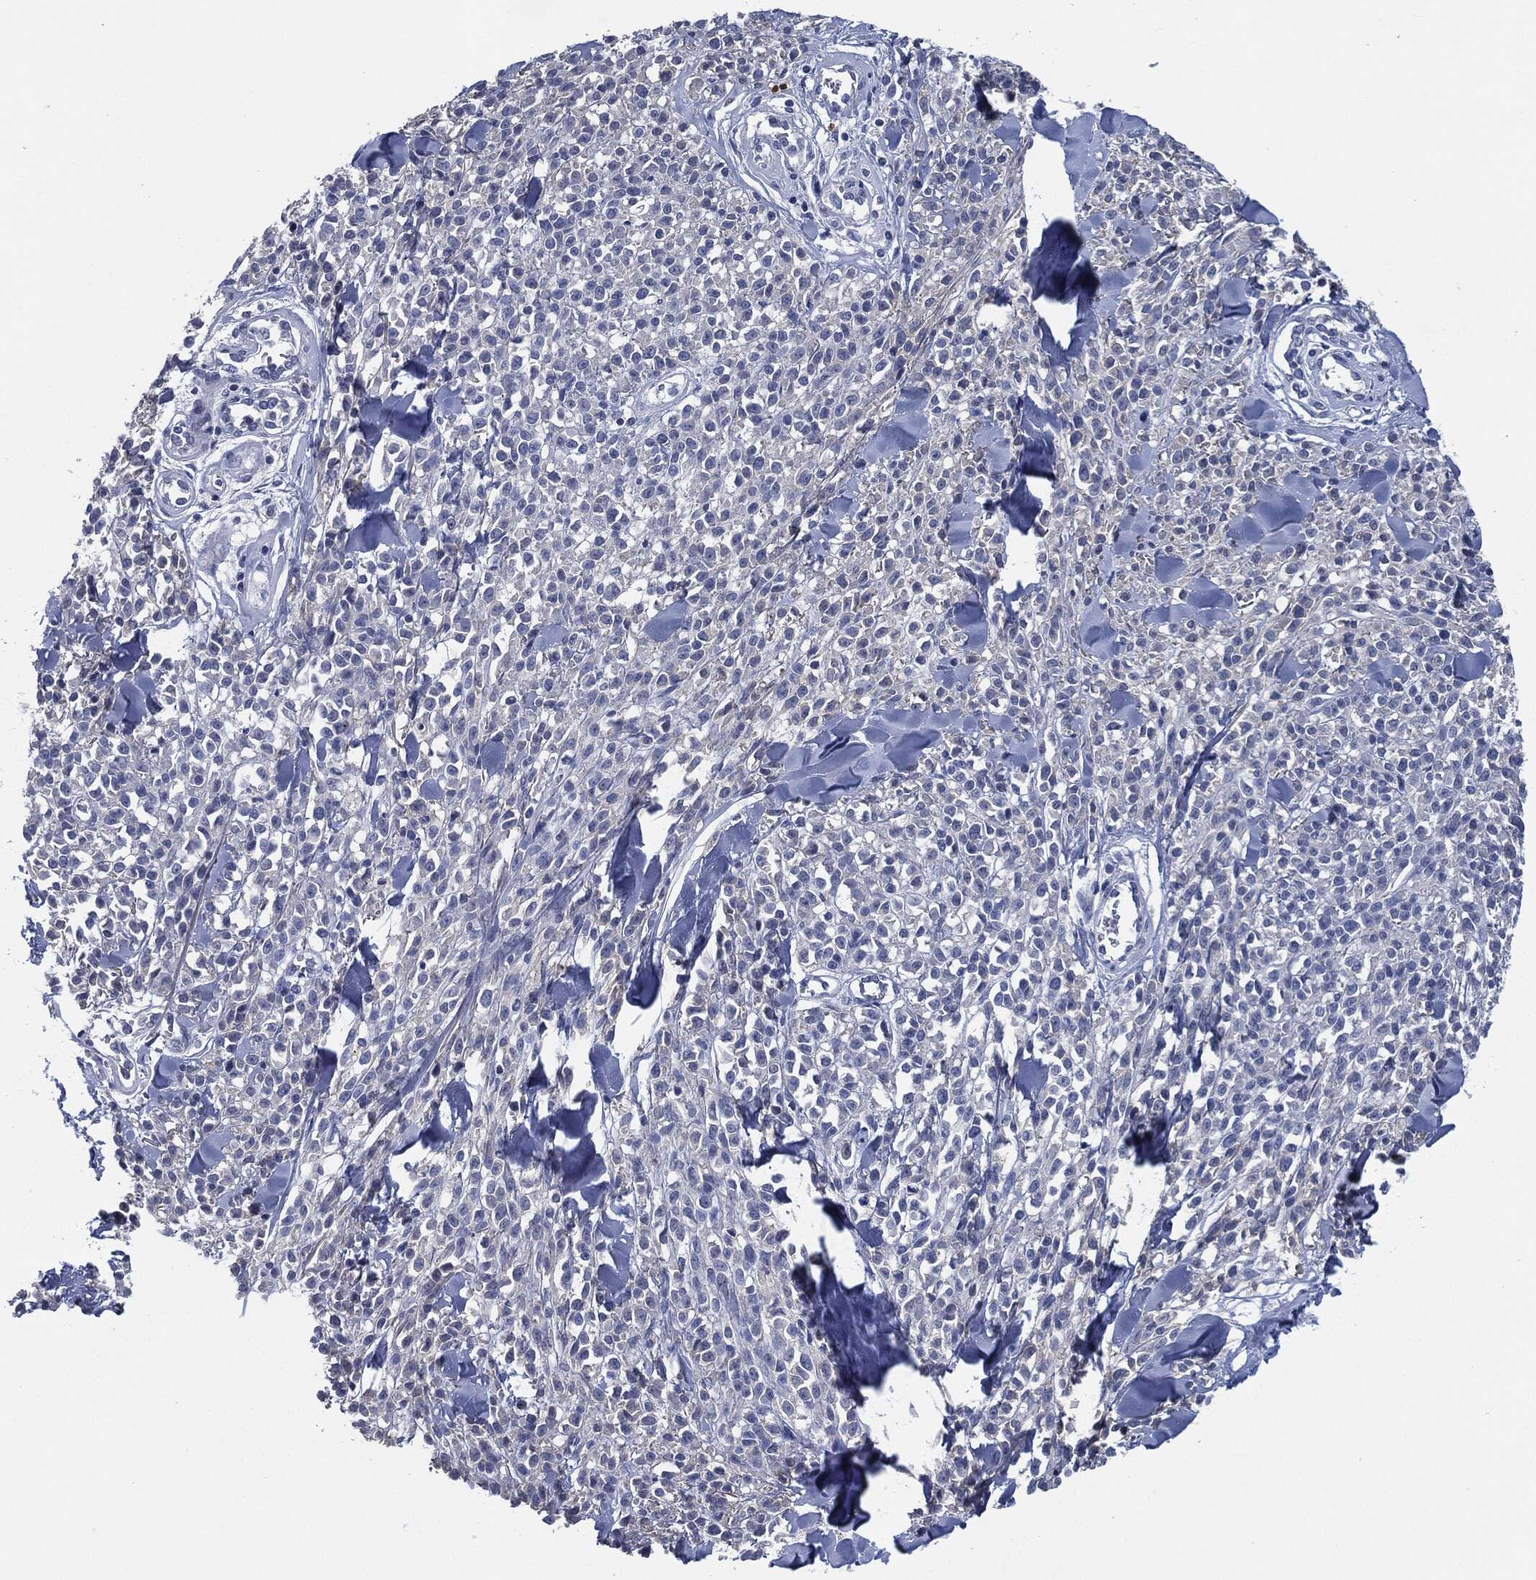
{"staining": {"intensity": "negative", "quantity": "none", "location": "none"}, "tissue": "melanoma", "cell_type": "Tumor cells", "image_type": "cancer", "snomed": [{"axis": "morphology", "description": "Malignant melanoma, NOS"}, {"axis": "topography", "description": "Skin"}, {"axis": "topography", "description": "Skin of trunk"}], "caption": "A photomicrograph of human malignant melanoma is negative for staining in tumor cells.", "gene": "CD27", "patient": {"sex": "male", "age": 74}}